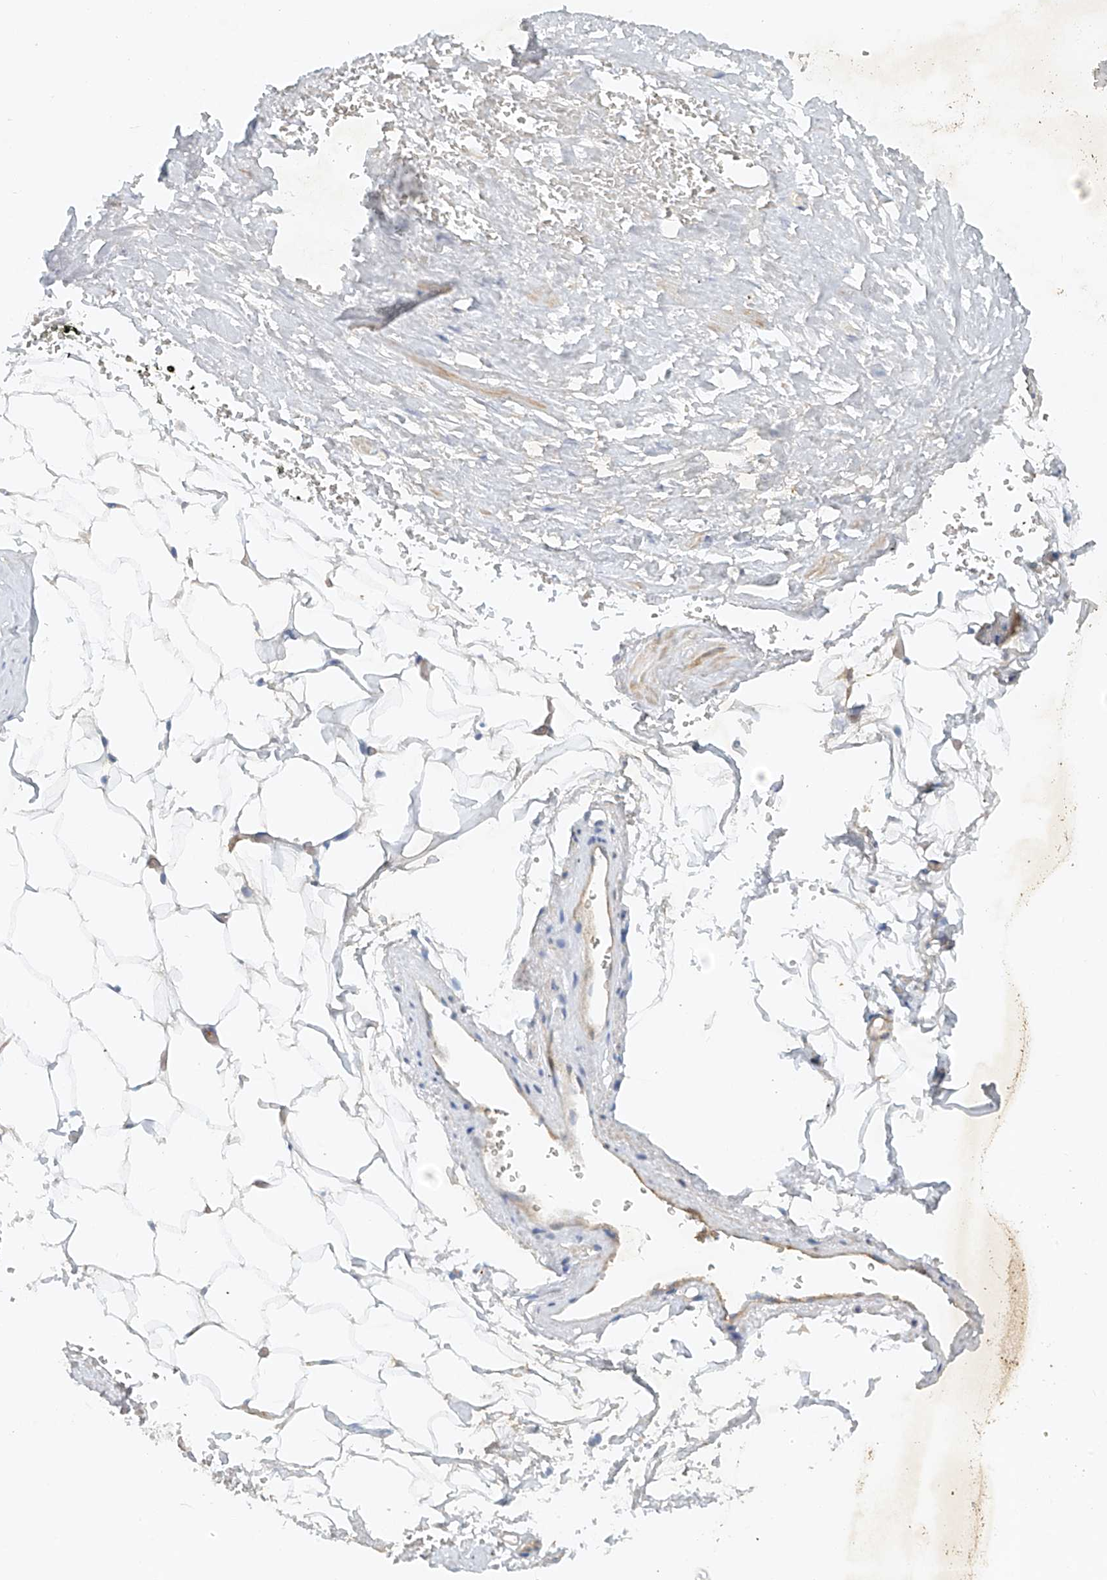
{"staining": {"intensity": "negative", "quantity": "none", "location": "none"}, "tissue": "adipose tissue", "cell_type": "Adipocytes", "image_type": "normal", "snomed": [{"axis": "morphology", "description": "Normal tissue, NOS"}, {"axis": "morphology", "description": "Adenocarcinoma, Low grade"}, {"axis": "topography", "description": "Prostate"}, {"axis": "topography", "description": "Peripheral nerve tissue"}], "caption": "DAB immunohistochemical staining of normal adipose tissue shows no significant staining in adipocytes.", "gene": "ENSG00000266202", "patient": {"sex": "male", "age": 63}}